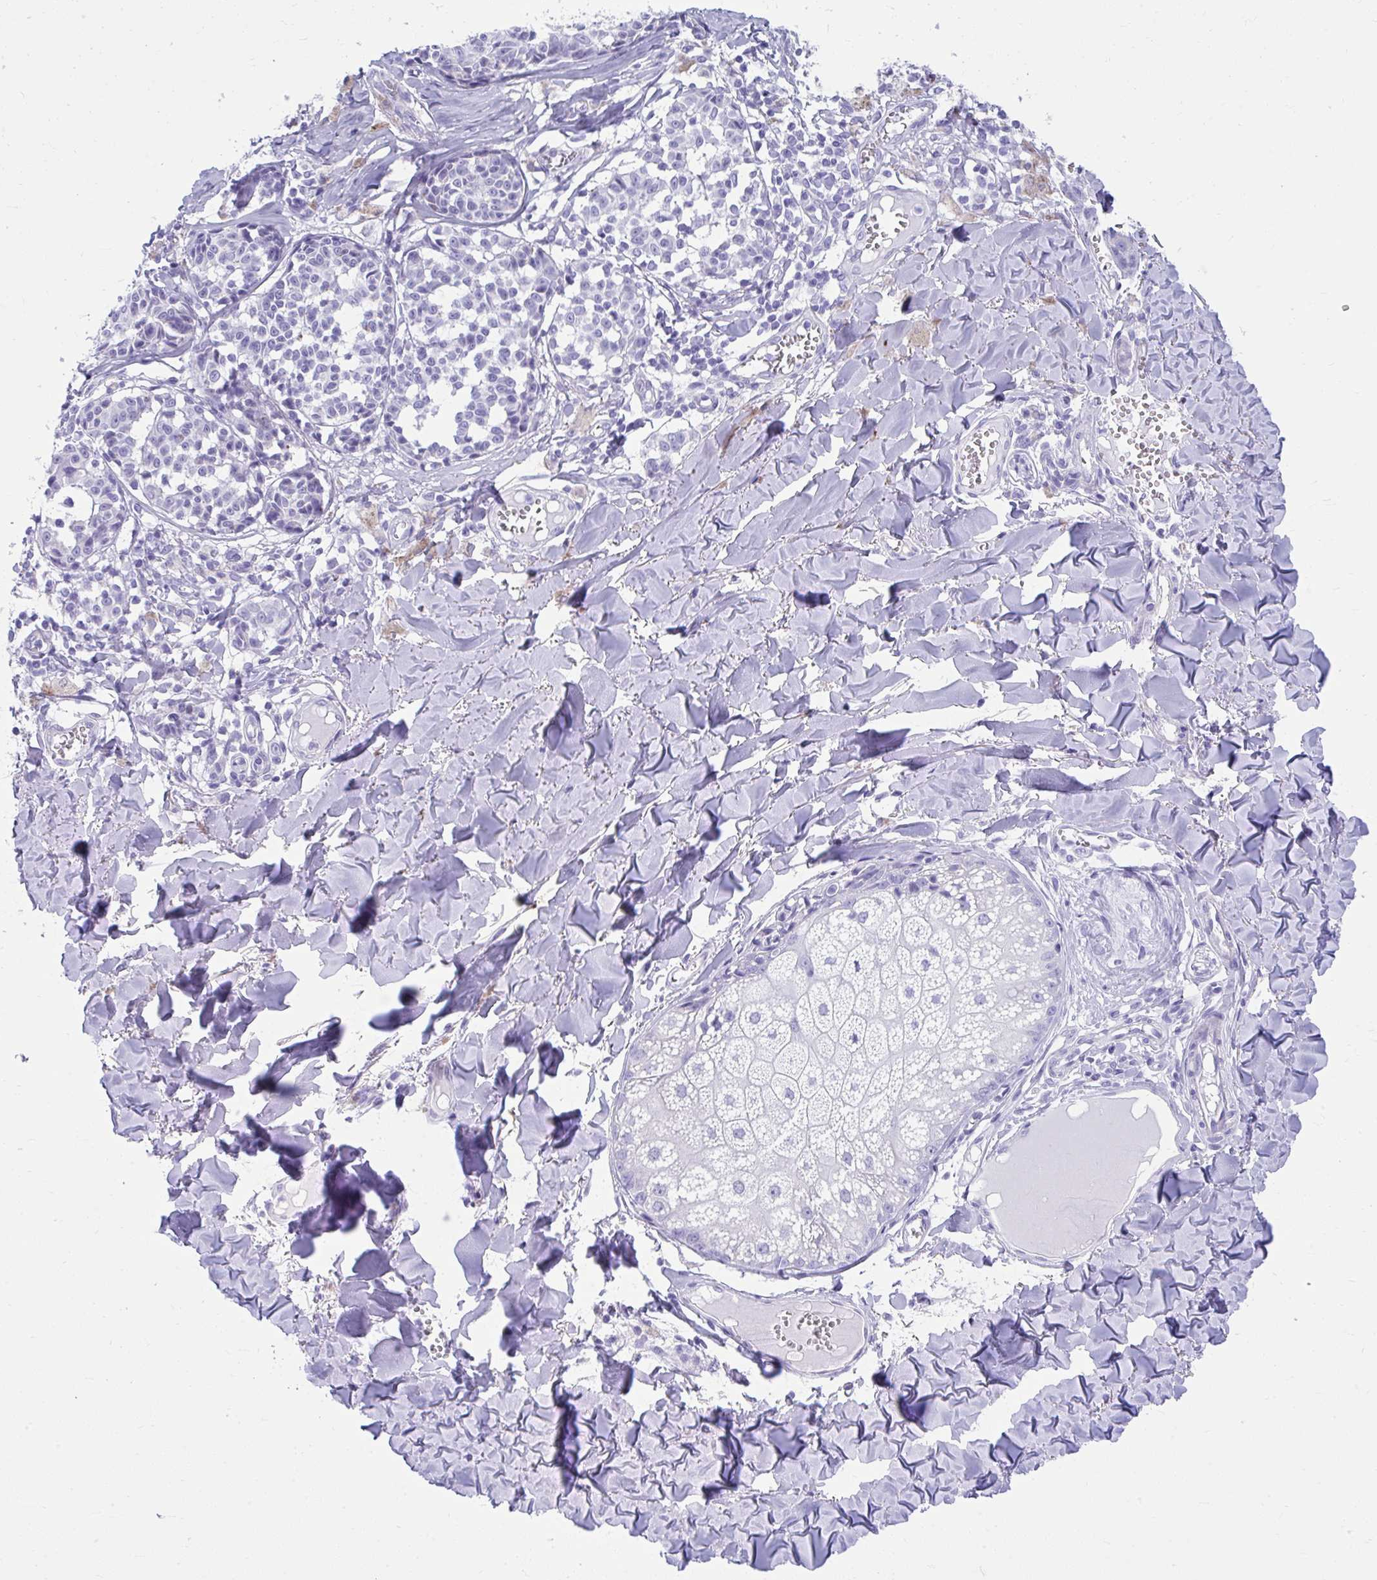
{"staining": {"intensity": "negative", "quantity": "none", "location": "none"}, "tissue": "melanoma", "cell_type": "Tumor cells", "image_type": "cancer", "snomed": [{"axis": "morphology", "description": "Malignant melanoma, NOS"}, {"axis": "topography", "description": "Skin"}], "caption": "A high-resolution image shows immunohistochemistry staining of melanoma, which shows no significant staining in tumor cells.", "gene": "ISL1", "patient": {"sex": "female", "age": 43}}